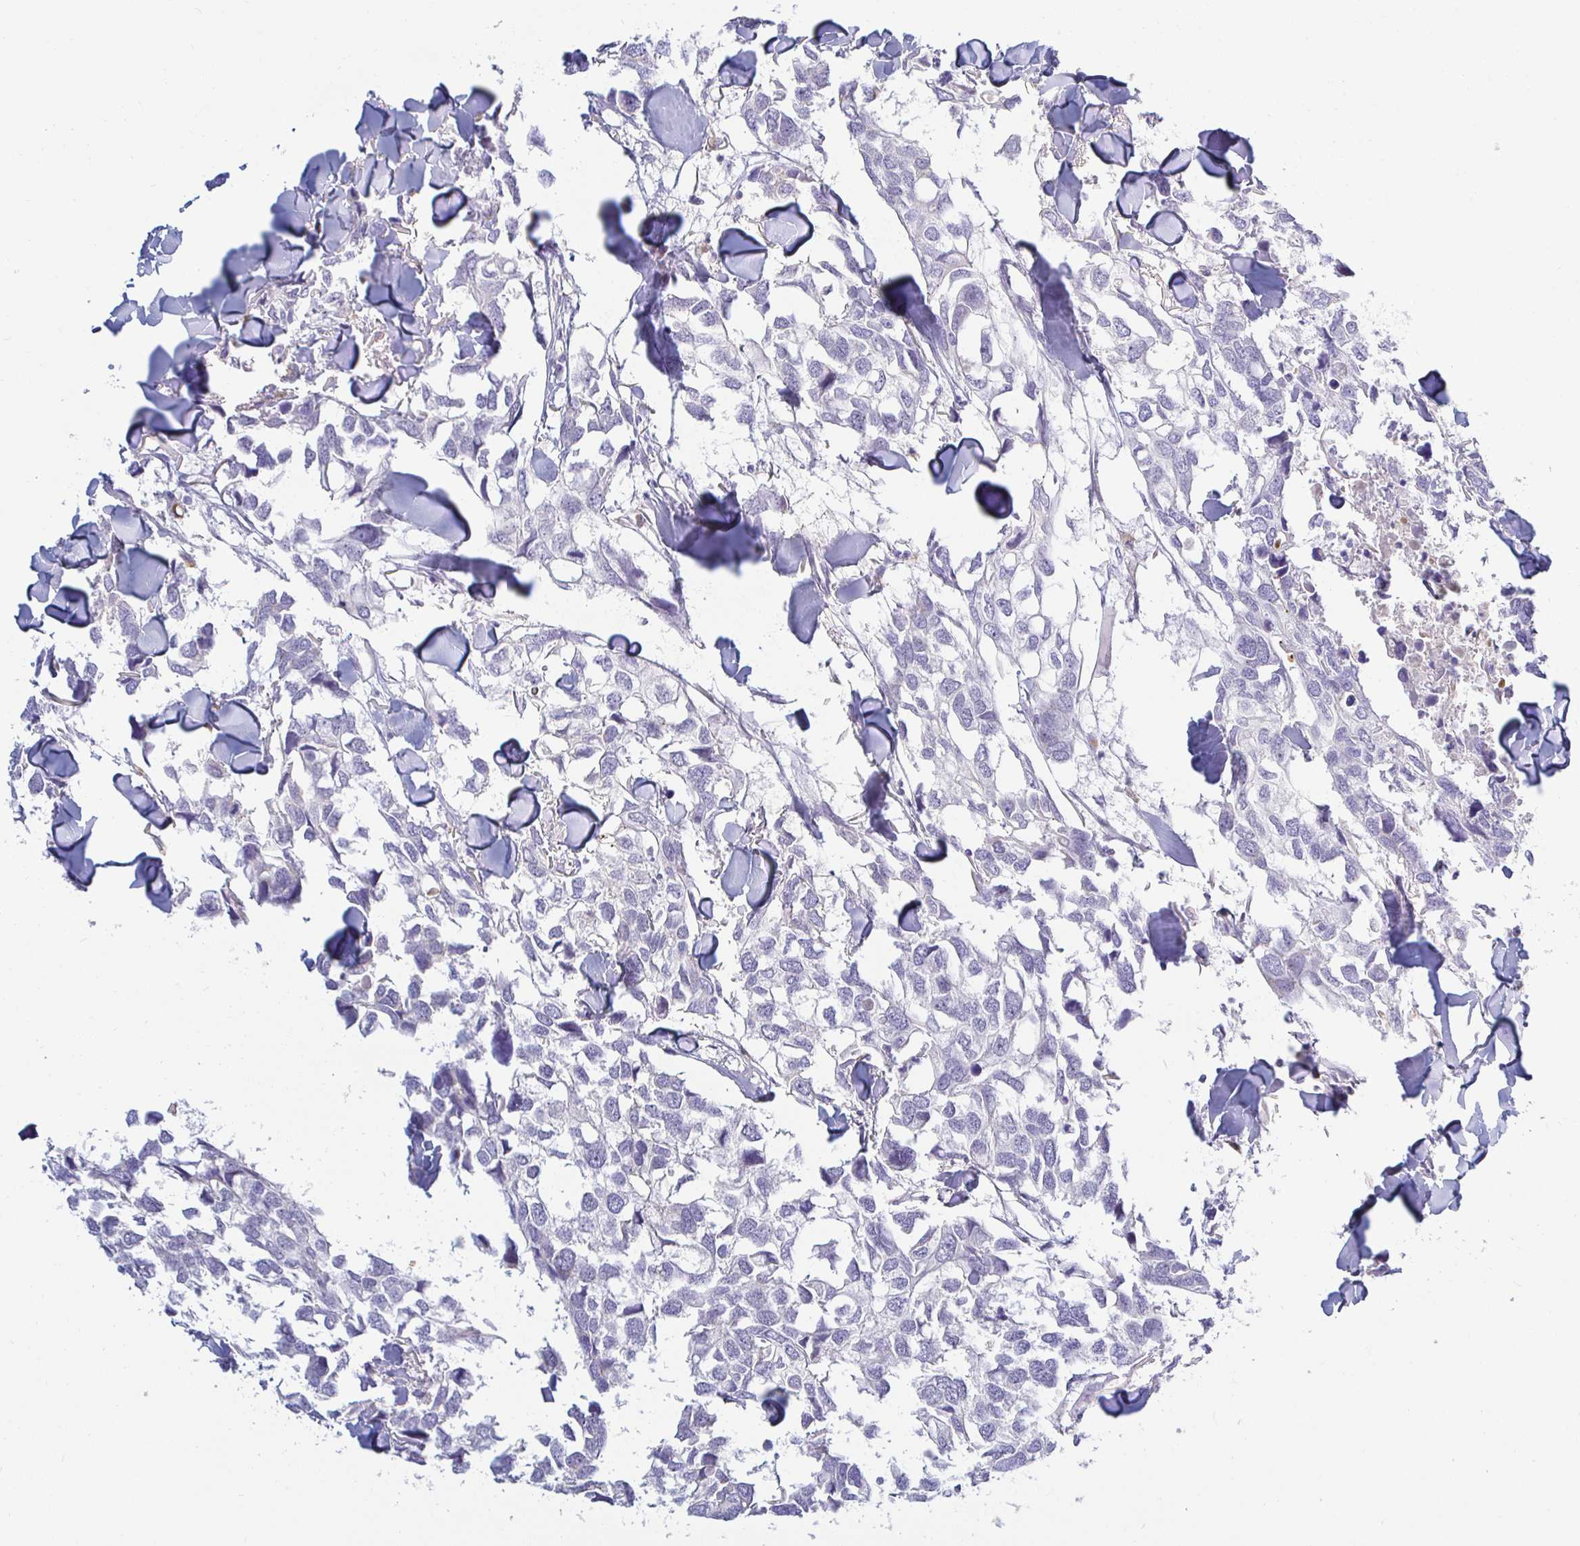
{"staining": {"intensity": "negative", "quantity": "none", "location": "none"}, "tissue": "breast cancer", "cell_type": "Tumor cells", "image_type": "cancer", "snomed": [{"axis": "morphology", "description": "Duct carcinoma"}, {"axis": "topography", "description": "Breast"}], "caption": "A high-resolution photomicrograph shows immunohistochemistry (IHC) staining of breast cancer (intraductal carcinoma), which reveals no significant staining in tumor cells. (DAB IHC visualized using brightfield microscopy, high magnification).", "gene": "OR51D1", "patient": {"sex": "female", "age": 83}}